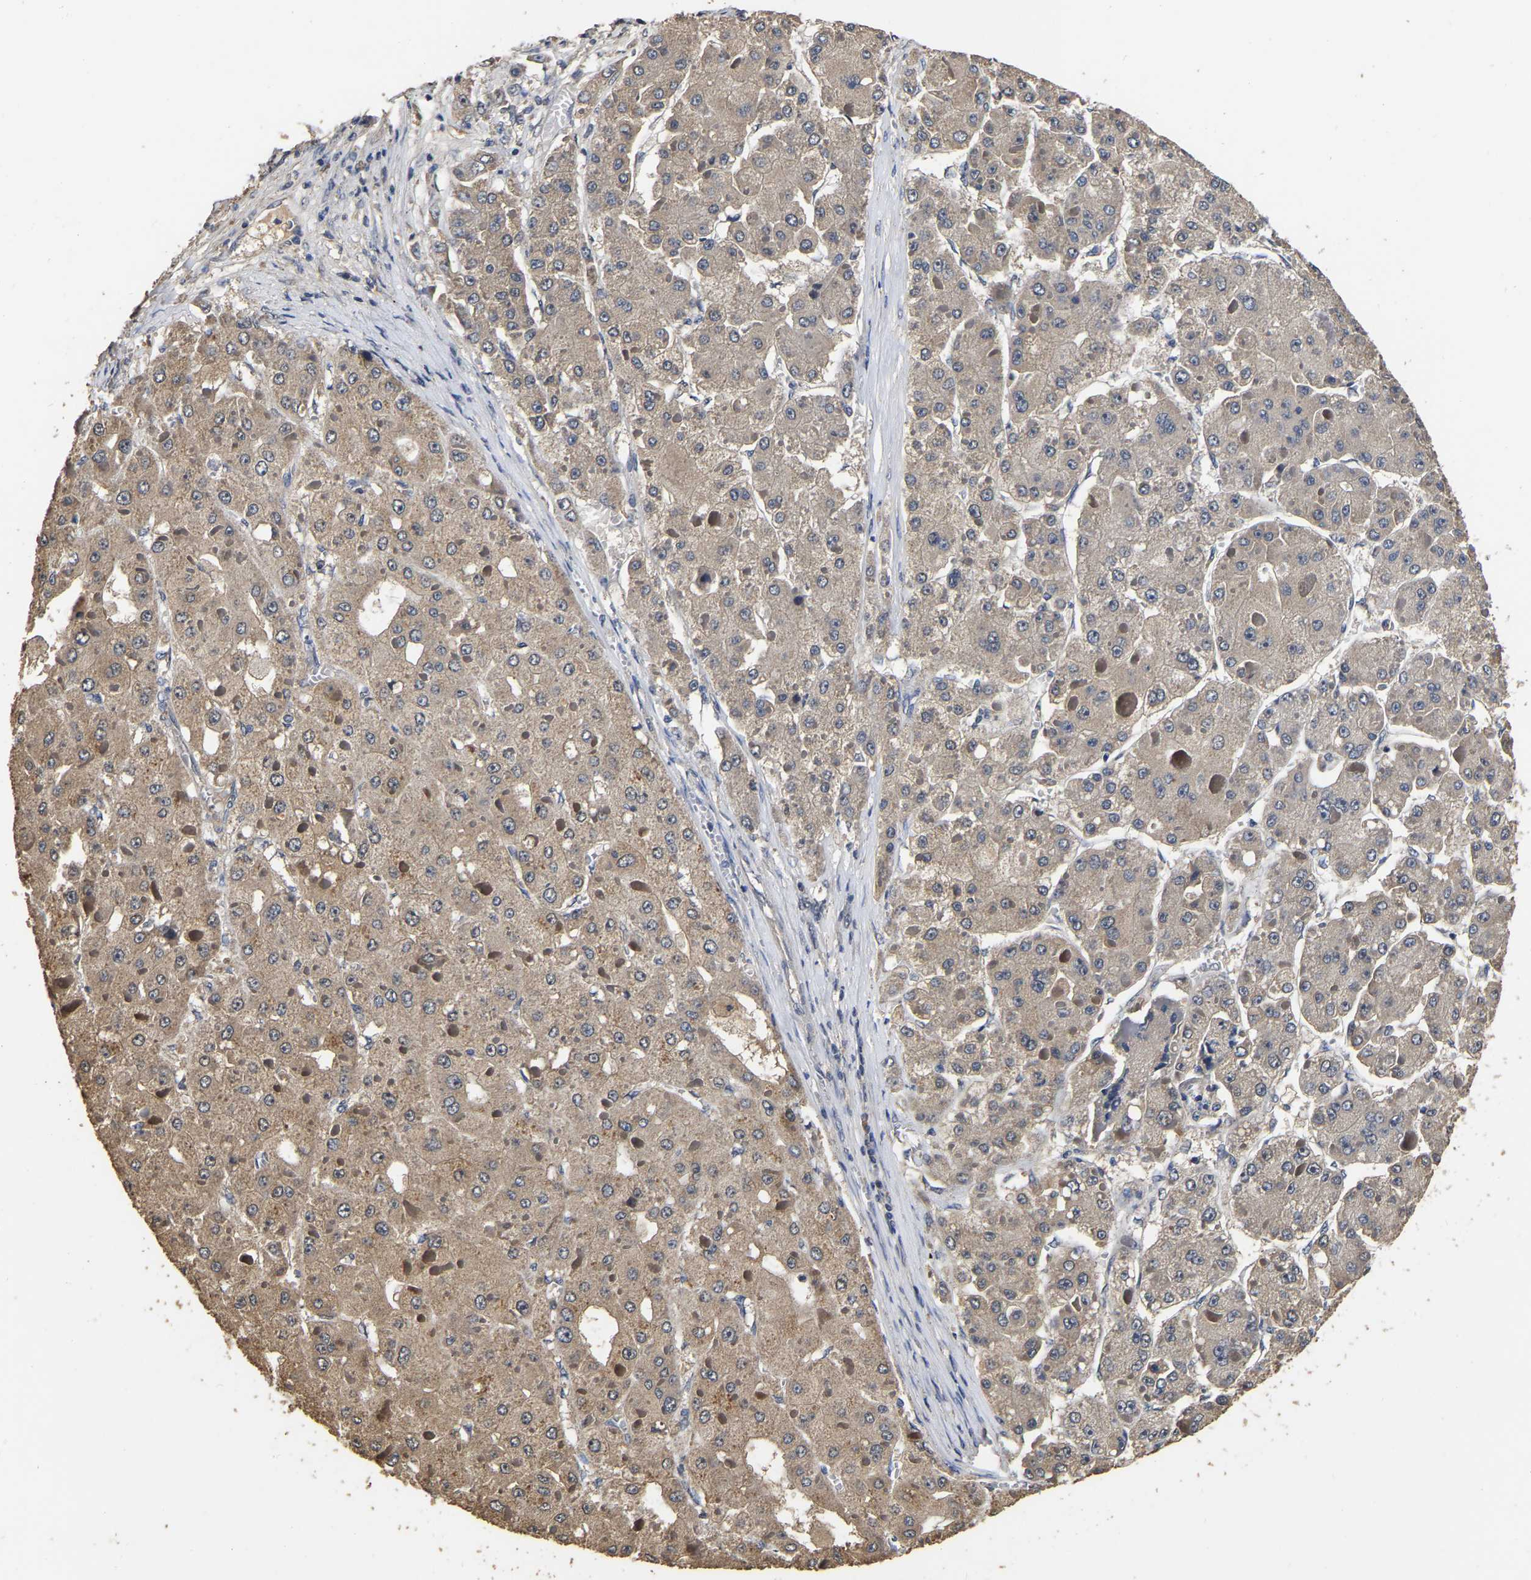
{"staining": {"intensity": "weak", "quantity": ">75%", "location": "cytoplasmic/membranous"}, "tissue": "liver cancer", "cell_type": "Tumor cells", "image_type": "cancer", "snomed": [{"axis": "morphology", "description": "Carcinoma, Hepatocellular, NOS"}, {"axis": "topography", "description": "Liver"}], "caption": "IHC staining of liver cancer, which demonstrates low levels of weak cytoplasmic/membranous expression in approximately >75% of tumor cells indicating weak cytoplasmic/membranous protein staining. The staining was performed using DAB (brown) for protein detection and nuclei were counterstained in hematoxylin (blue).", "gene": "STK32C", "patient": {"sex": "female", "age": 73}}